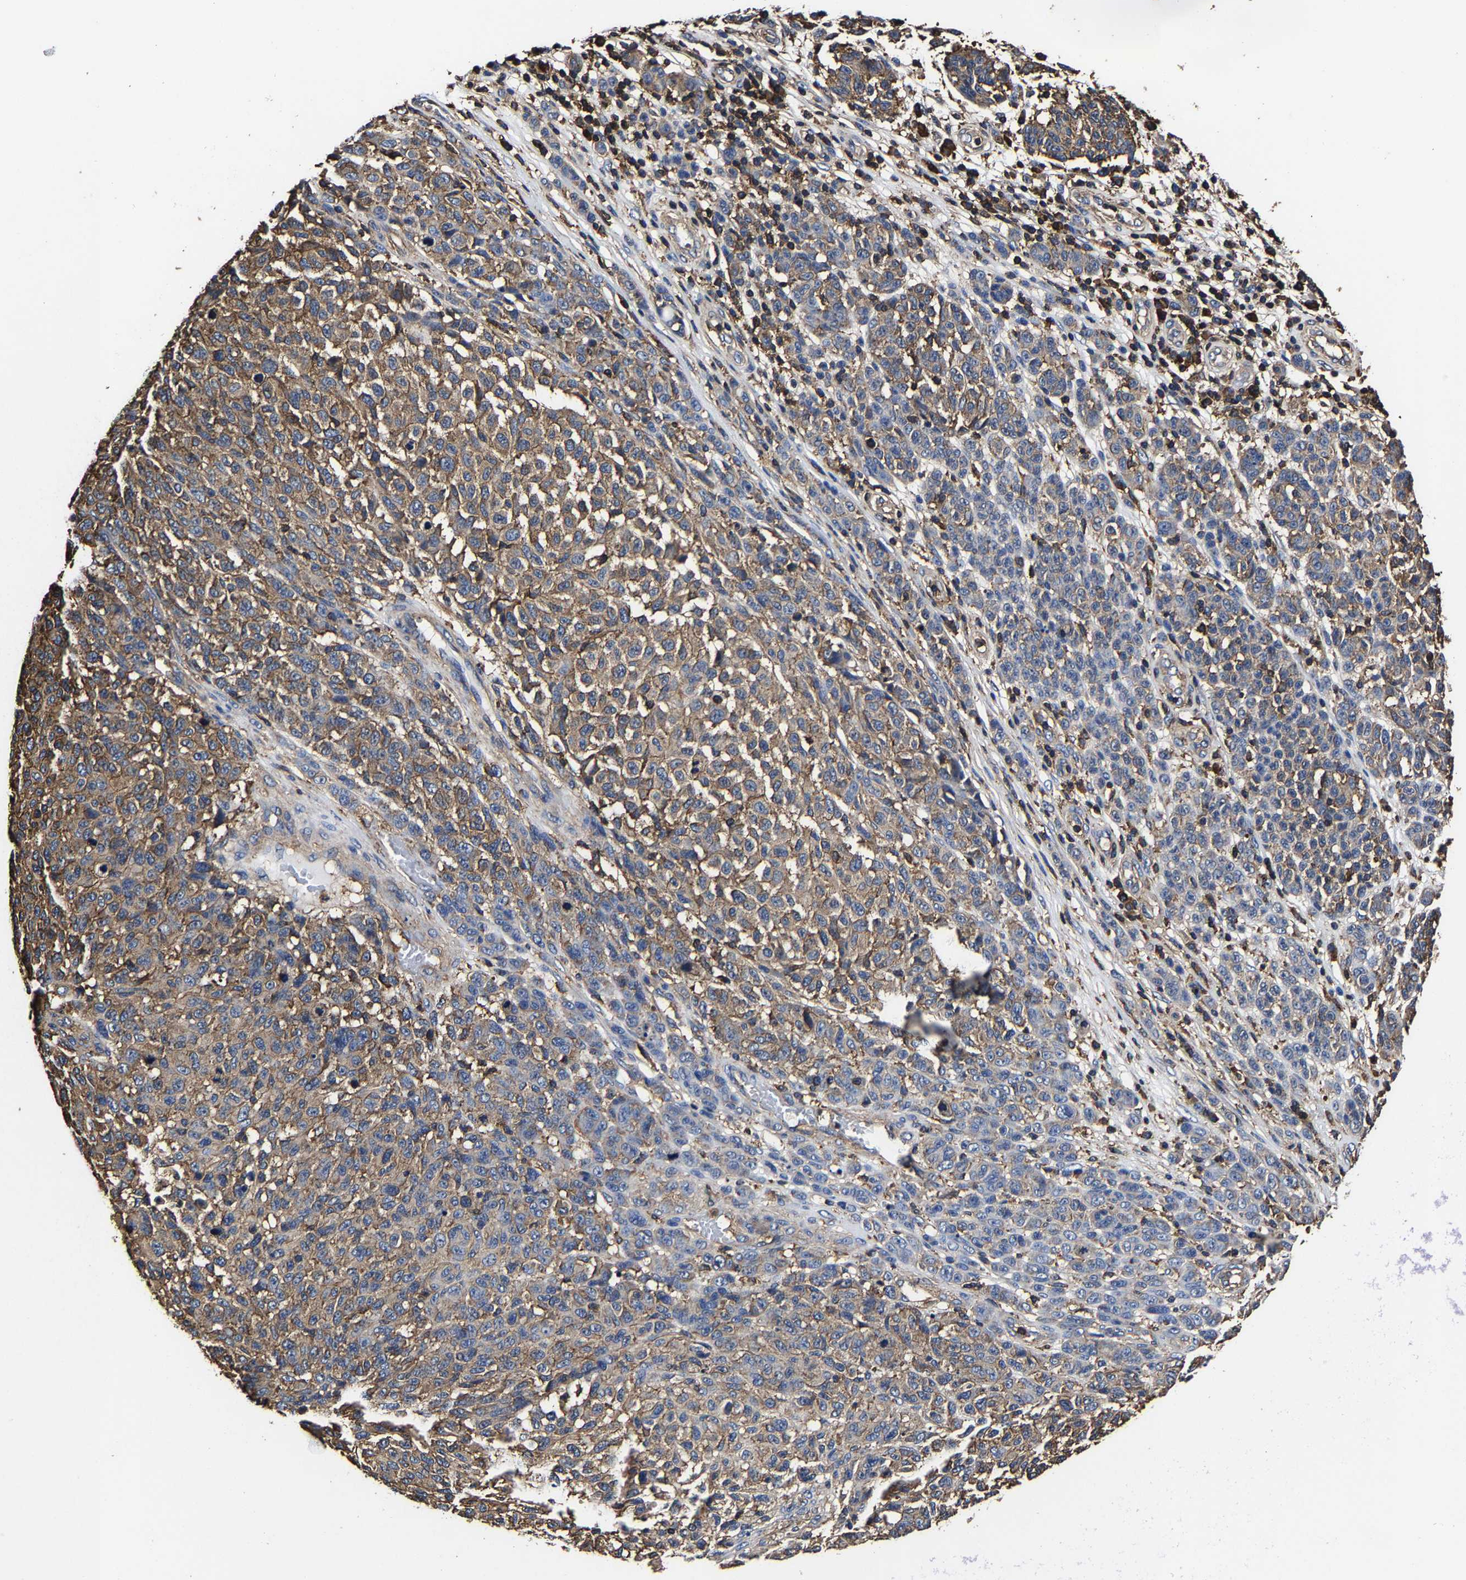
{"staining": {"intensity": "weak", "quantity": ">75%", "location": "cytoplasmic/membranous"}, "tissue": "melanoma", "cell_type": "Tumor cells", "image_type": "cancer", "snomed": [{"axis": "morphology", "description": "Malignant melanoma, NOS"}, {"axis": "topography", "description": "Skin"}], "caption": "Weak cytoplasmic/membranous expression is present in about >75% of tumor cells in malignant melanoma.", "gene": "SSH3", "patient": {"sex": "male", "age": 59}}